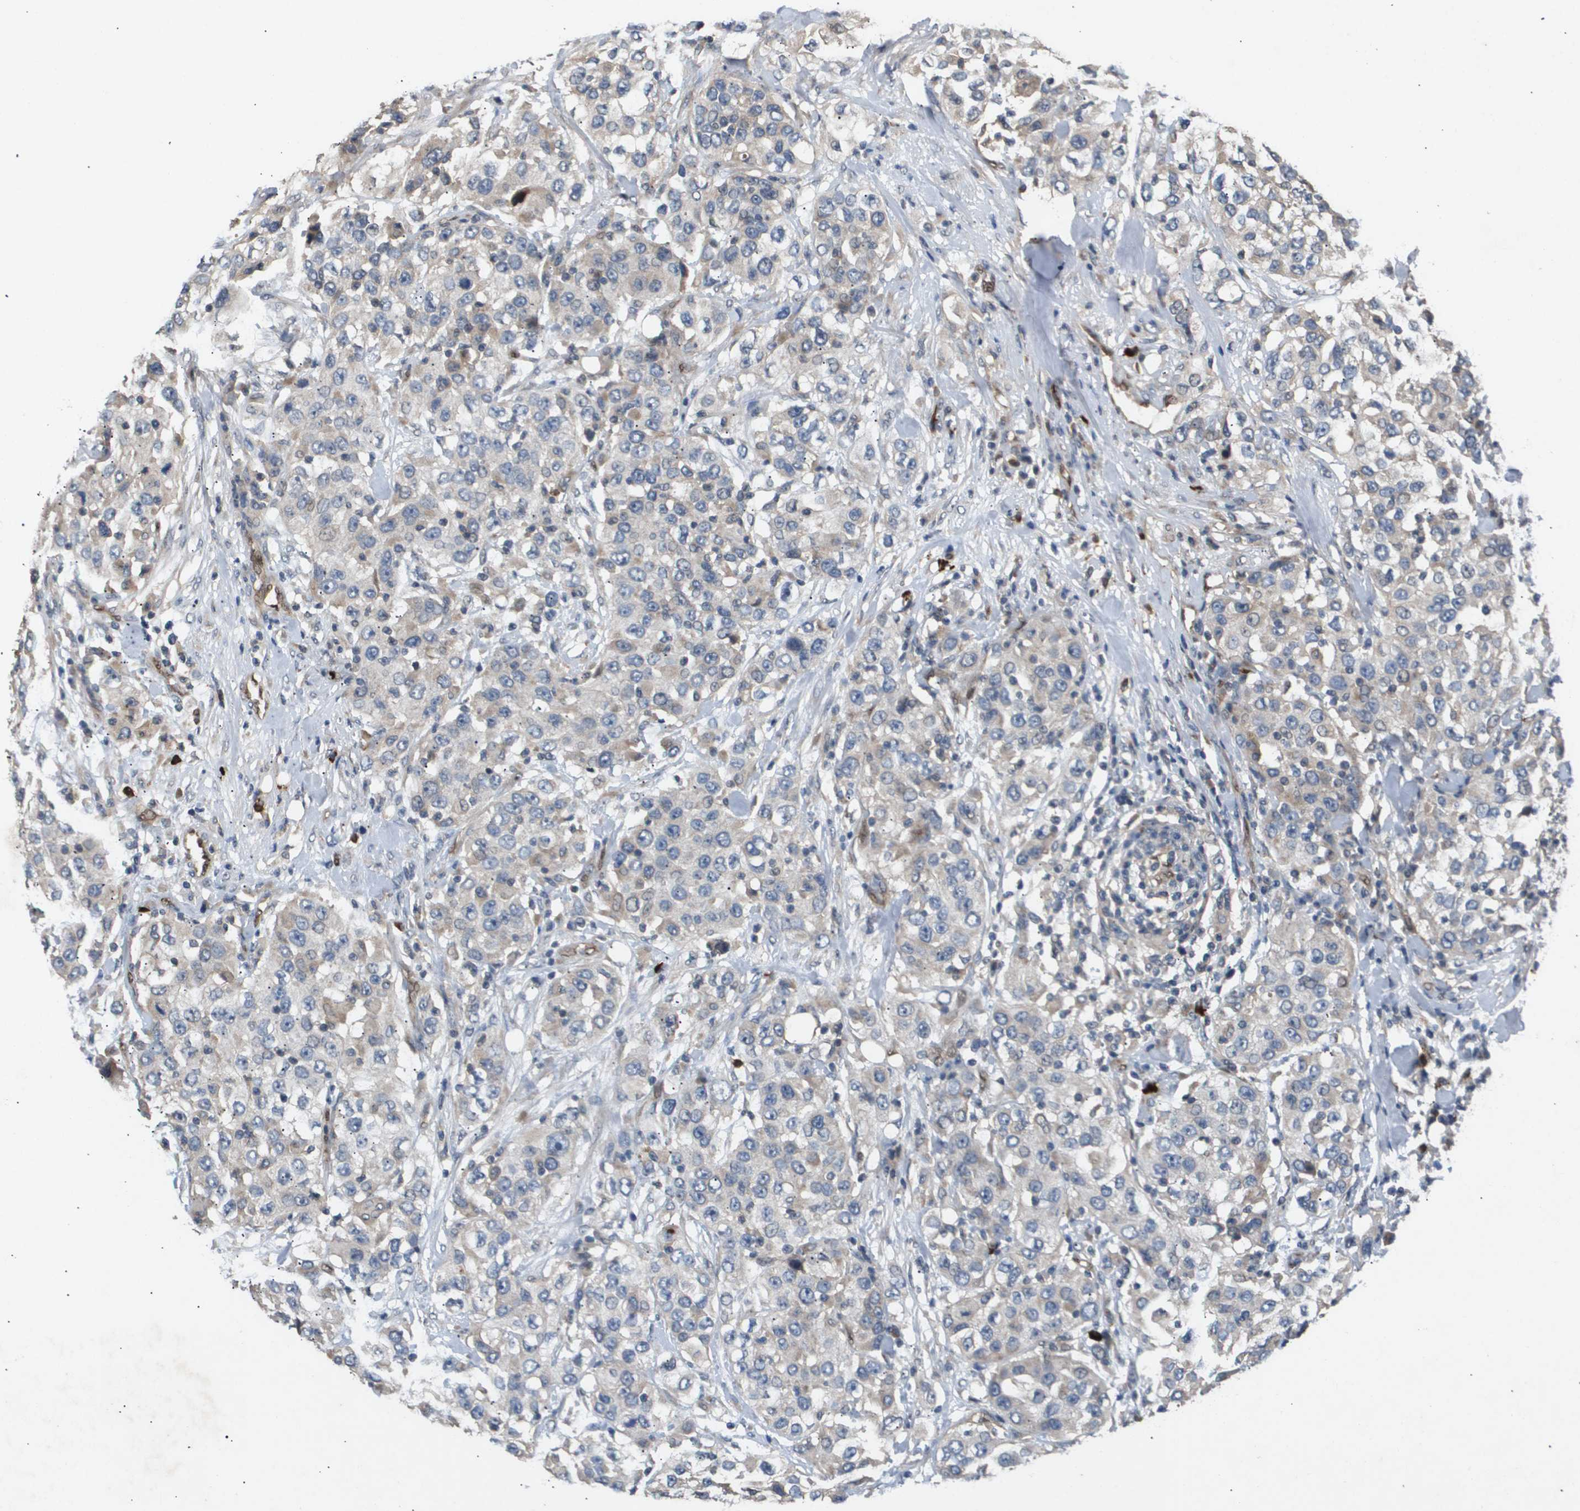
{"staining": {"intensity": "weak", "quantity": "<25%", "location": "cytoplasmic/membranous"}, "tissue": "urothelial cancer", "cell_type": "Tumor cells", "image_type": "cancer", "snomed": [{"axis": "morphology", "description": "Urothelial carcinoma, High grade"}, {"axis": "topography", "description": "Urinary bladder"}], "caption": "This is an IHC photomicrograph of urothelial cancer. There is no expression in tumor cells.", "gene": "ERG", "patient": {"sex": "female", "age": 80}}